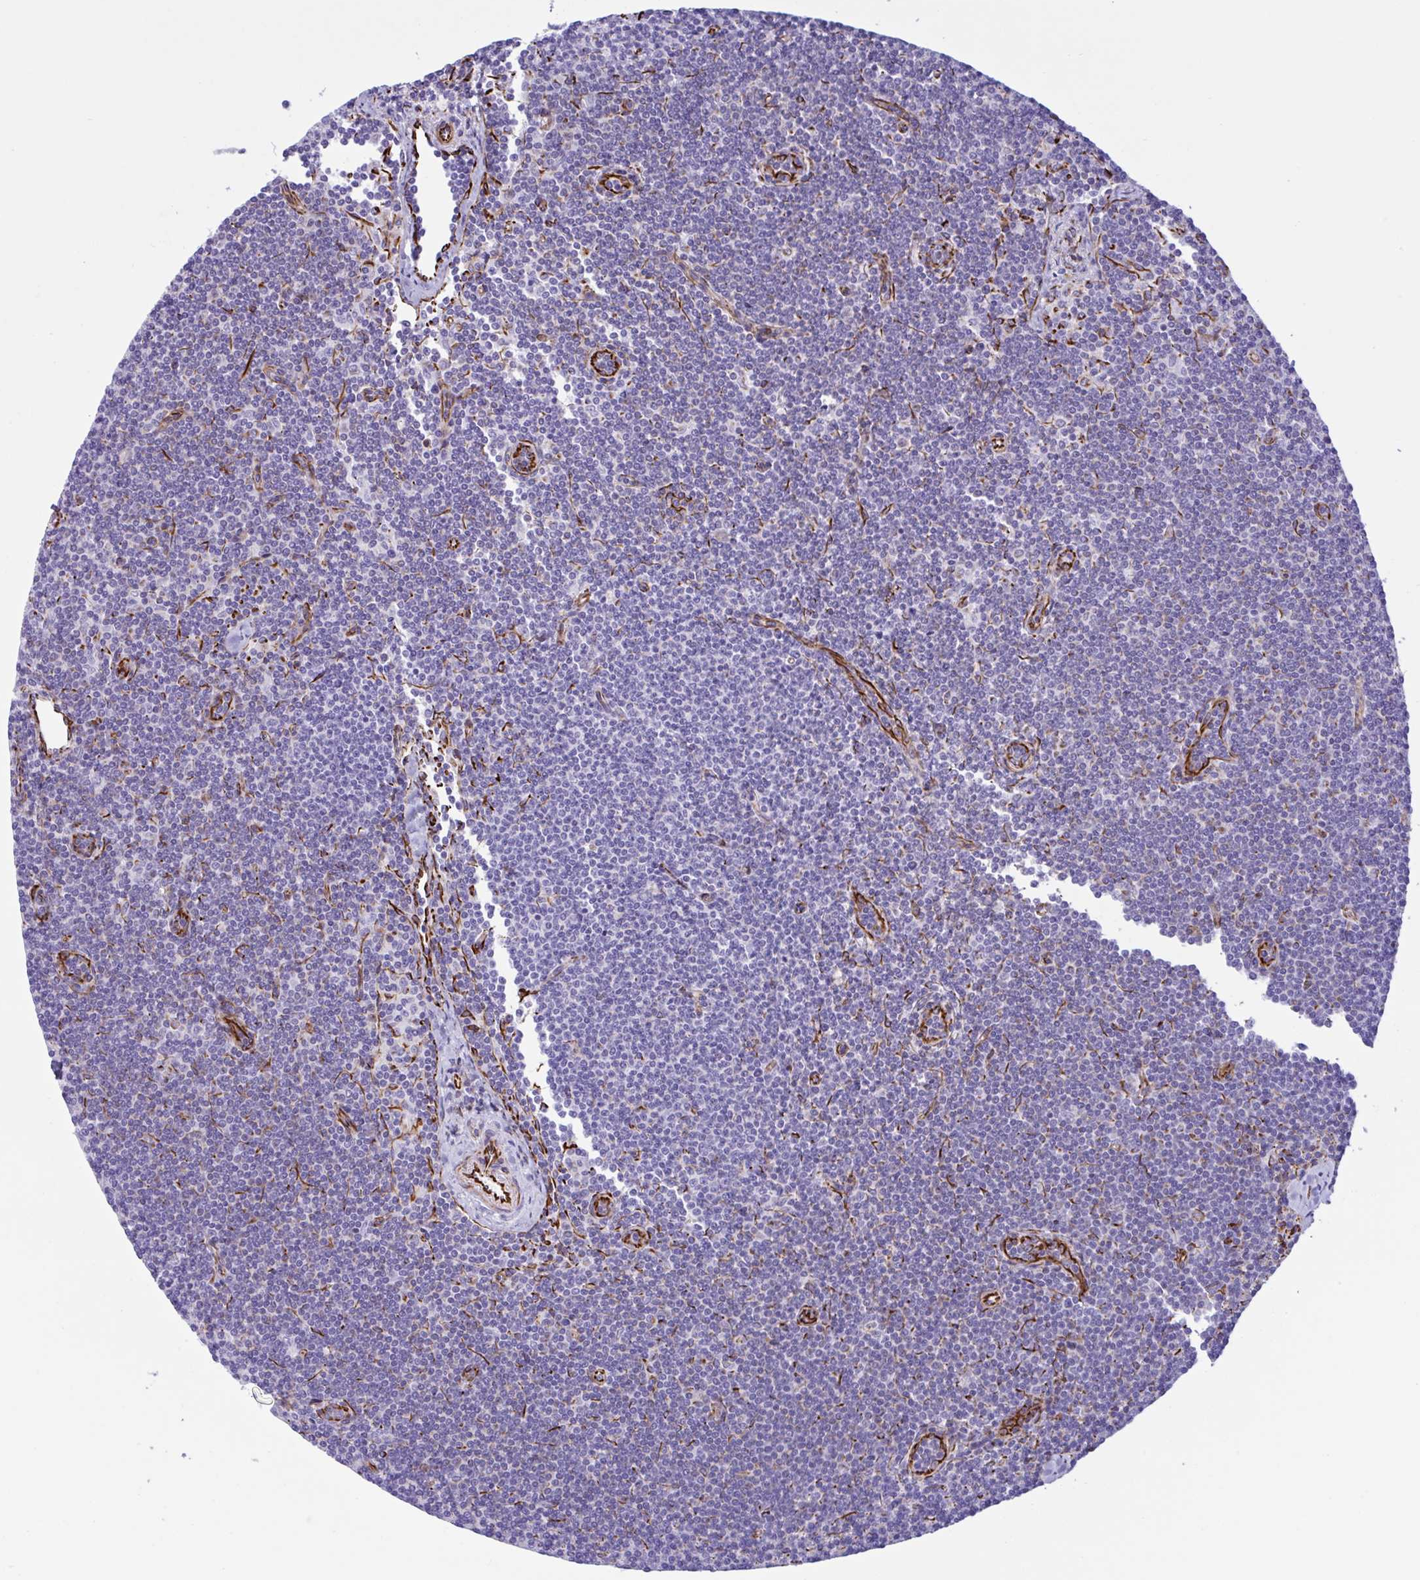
{"staining": {"intensity": "negative", "quantity": "none", "location": "none"}, "tissue": "lymphoma", "cell_type": "Tumor cells", "image_type": "cancer", "snomed": [{"axis": "morphology", "description": "Malignant lymphoma, non-Hodgkin's type, Low grade"}, {"axis": "topography", "description": "Lymph node"}], "caption": "IHC of lymphoma shows no expression in tumor cells. The staining was performed using DAB (3,3'-diaminobenzidine) to visualize the protein expression in brown, while the nuclei were stained in blue with hematoxylin (Magnification: 20x).", "gene": "SMAD5", "patient": {"sex": "female", "age": 73}}